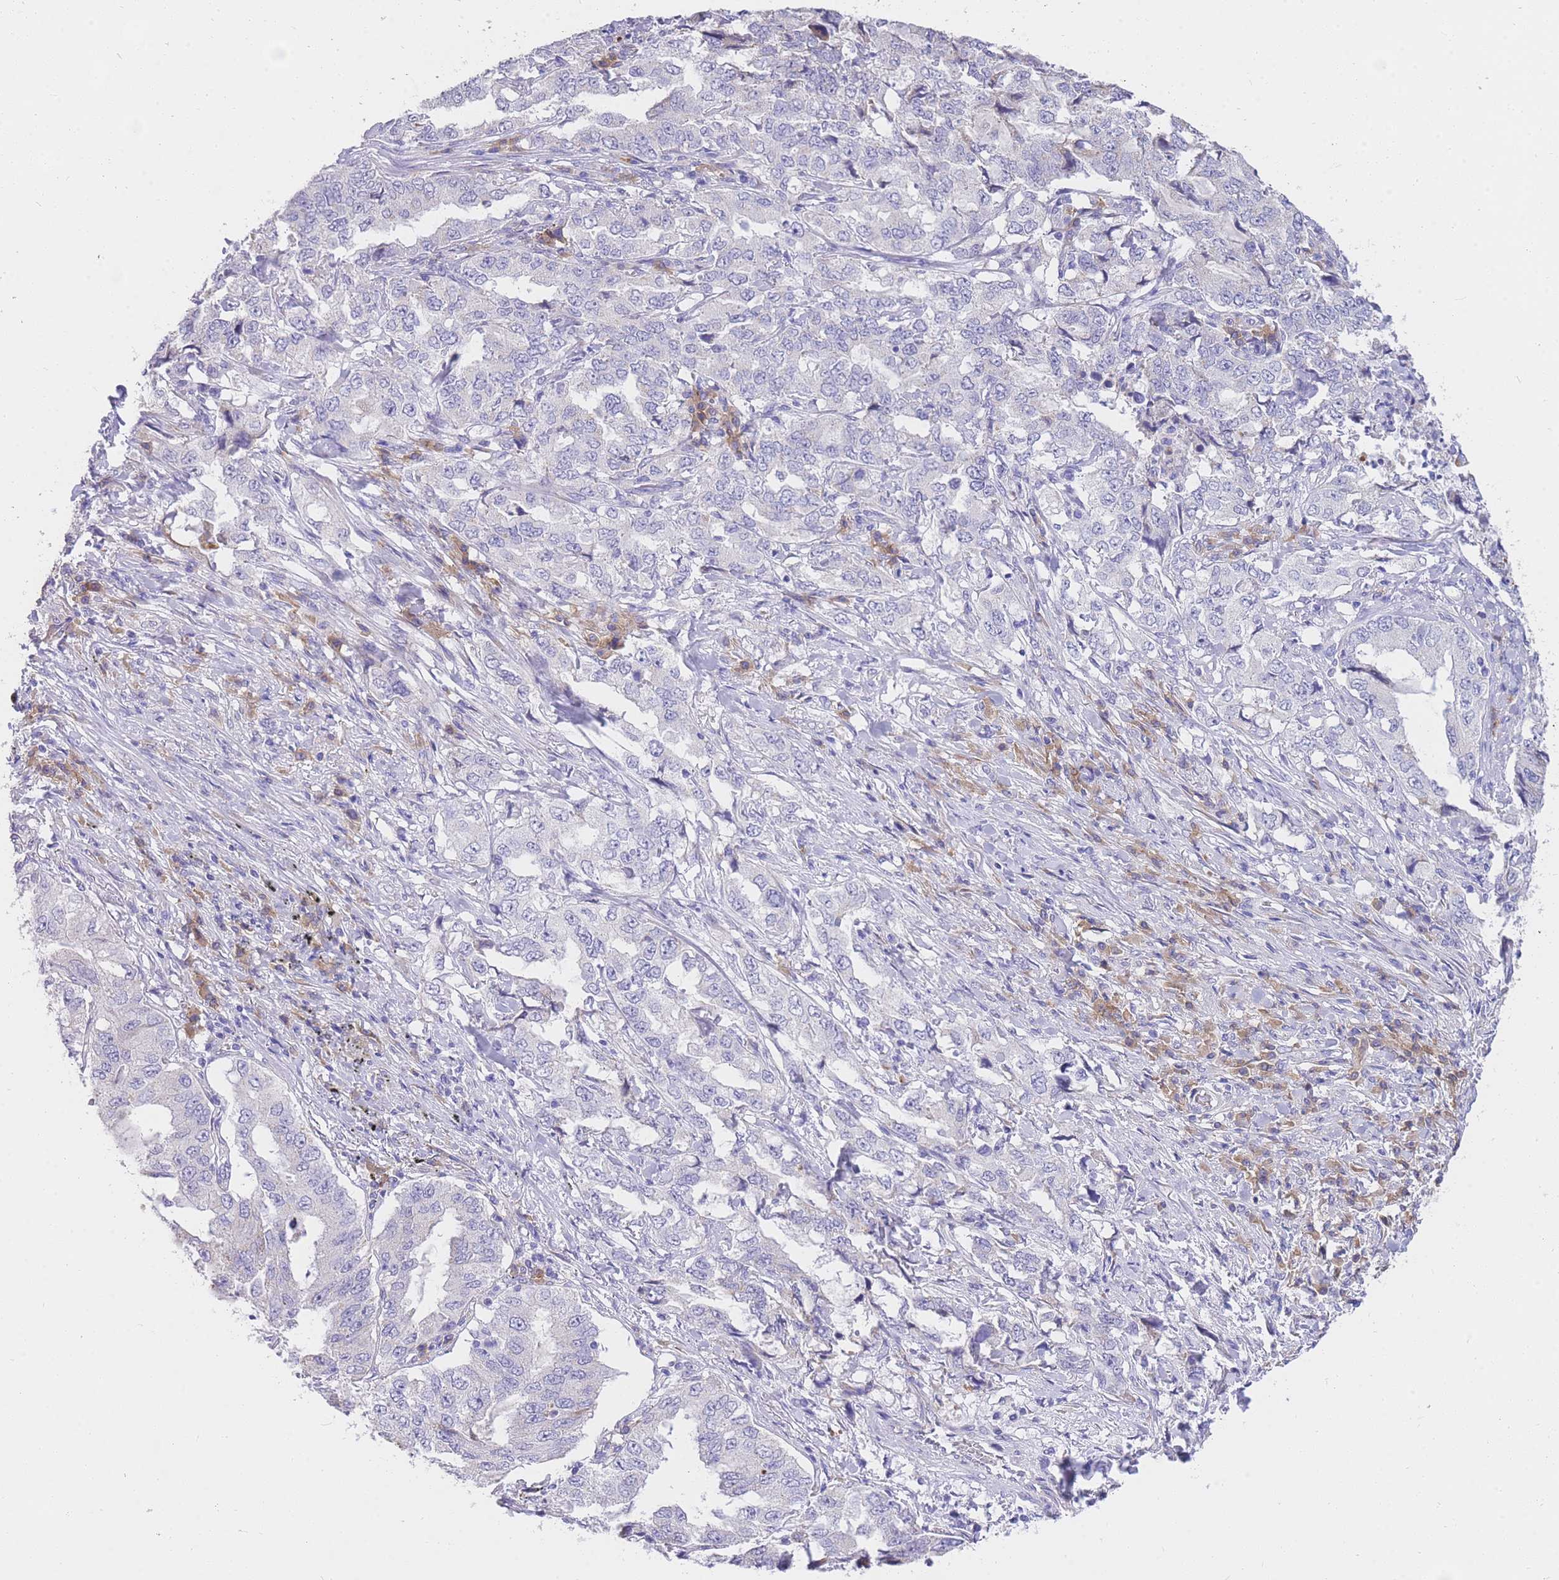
{"staining": {"intensity": "negative", "quantity": "none", "location": "none"}, "tissue": "lung cancer", "cell_type": "Tumor cells", "image_type": "cancer", "snomed": [{"axis": "morphology", "description": "Adenocarcinoma, NOS"}, {"axis": "topography", "description": "Lung"}], "caption": "There is no significant positivity in tumor cells of lung adenocarcinoma. Nuclei are stained in blue.", "gene": "C2orf88", "patient": {"sex": "female", "age": 51}}